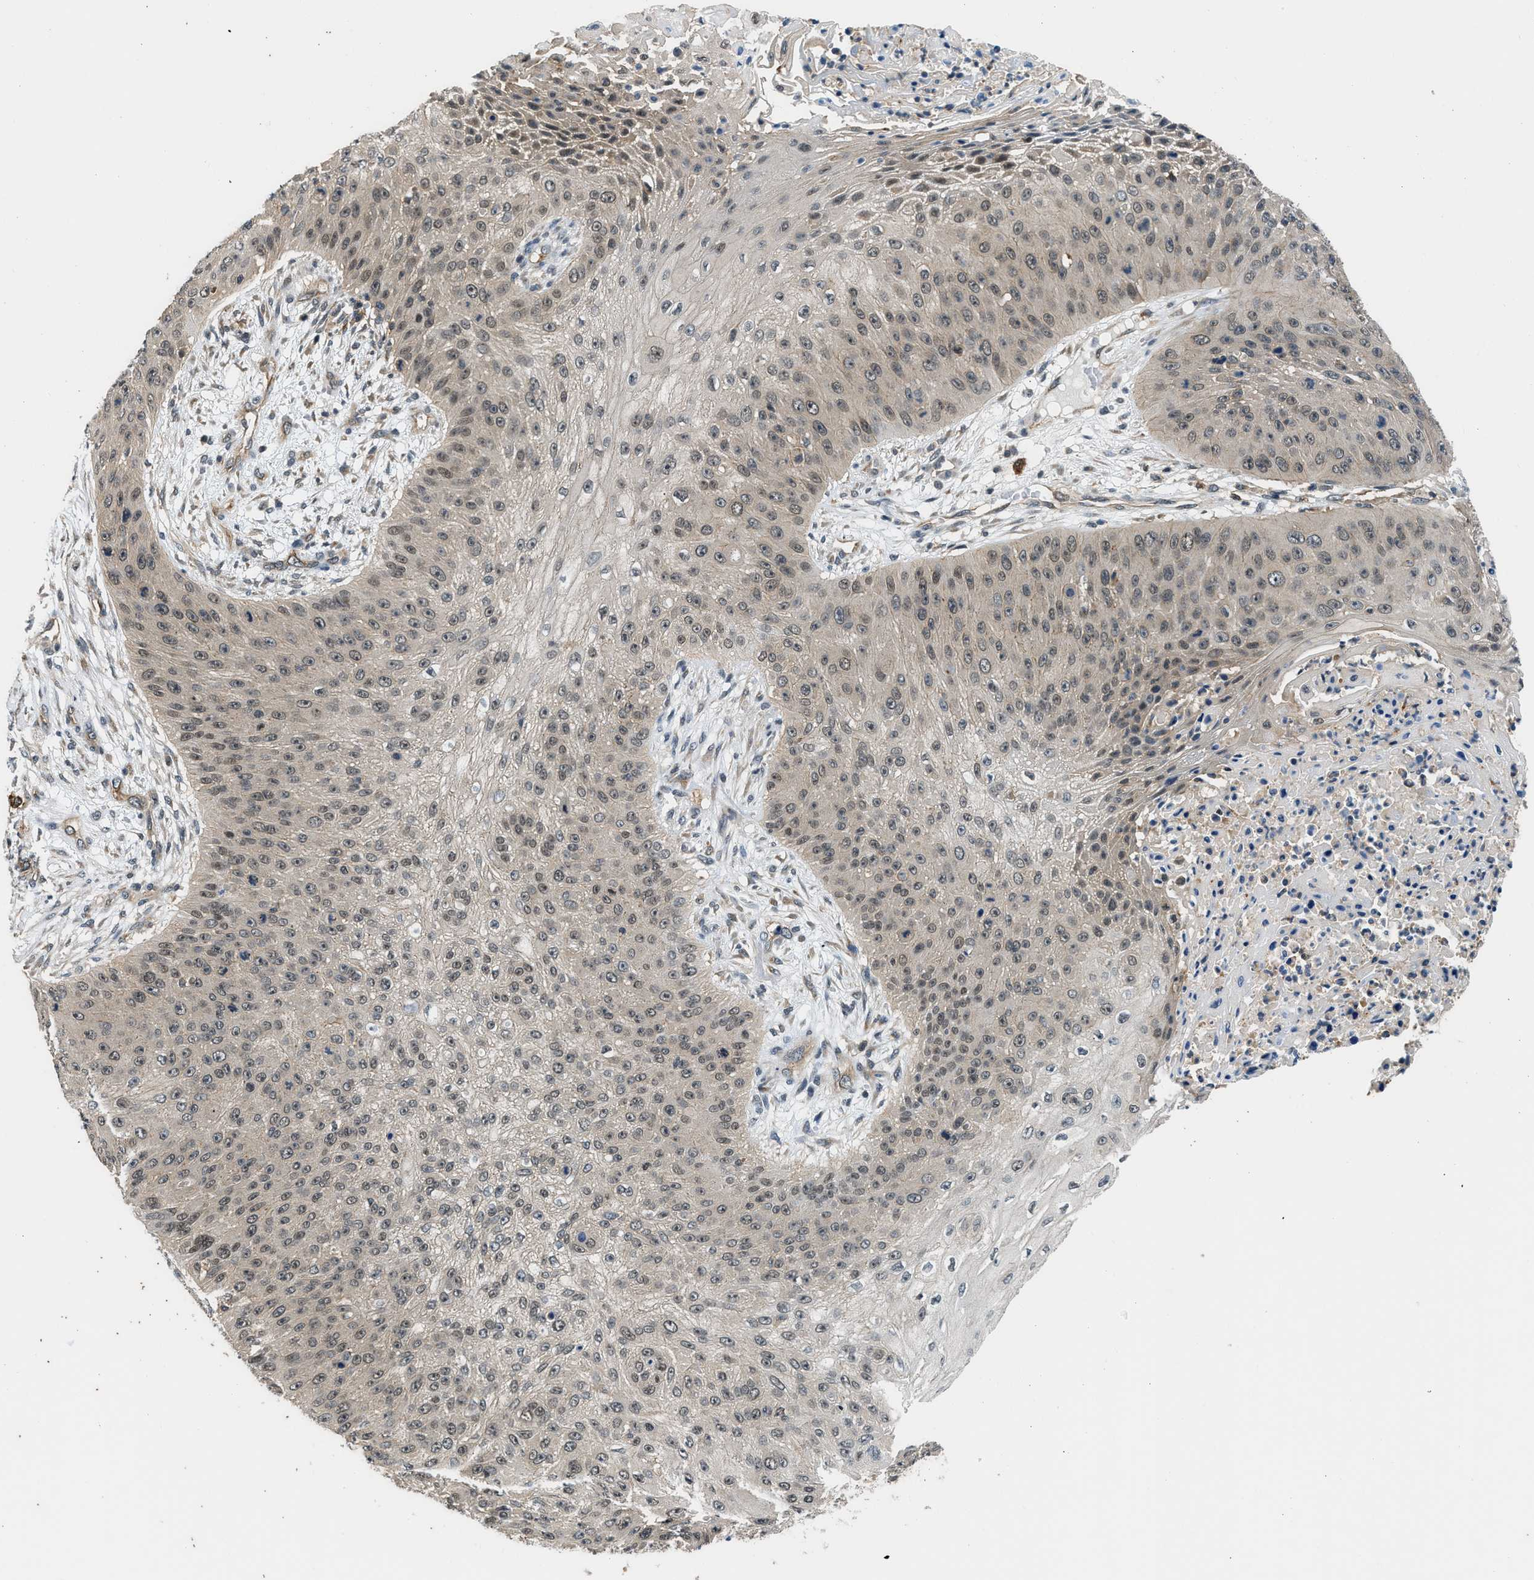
{"staining": {"intensity": "weak", "quantity": ">75%", "location": "cytoplasmic/membranous,nuclear"}, "tissue": "skin cancer", "cell_type": "Tumor cells", "image_type": "cancer", "snomed": [{"axis": "morphology", "description": "Squamous cell carcinoma, NOS"}, {"axis": "topography", "description": "Skin"}], "caption": "High-power microscopy captured an immunohistochemistry photomicrograph of skin squamous cell carcinoma, revealing weak cytoplasmic/membranous and nuclear positivity in approximately >75% of tumor cells.", "gene": "MTMR1", "patient": {"sex": "female", "age": 80}}